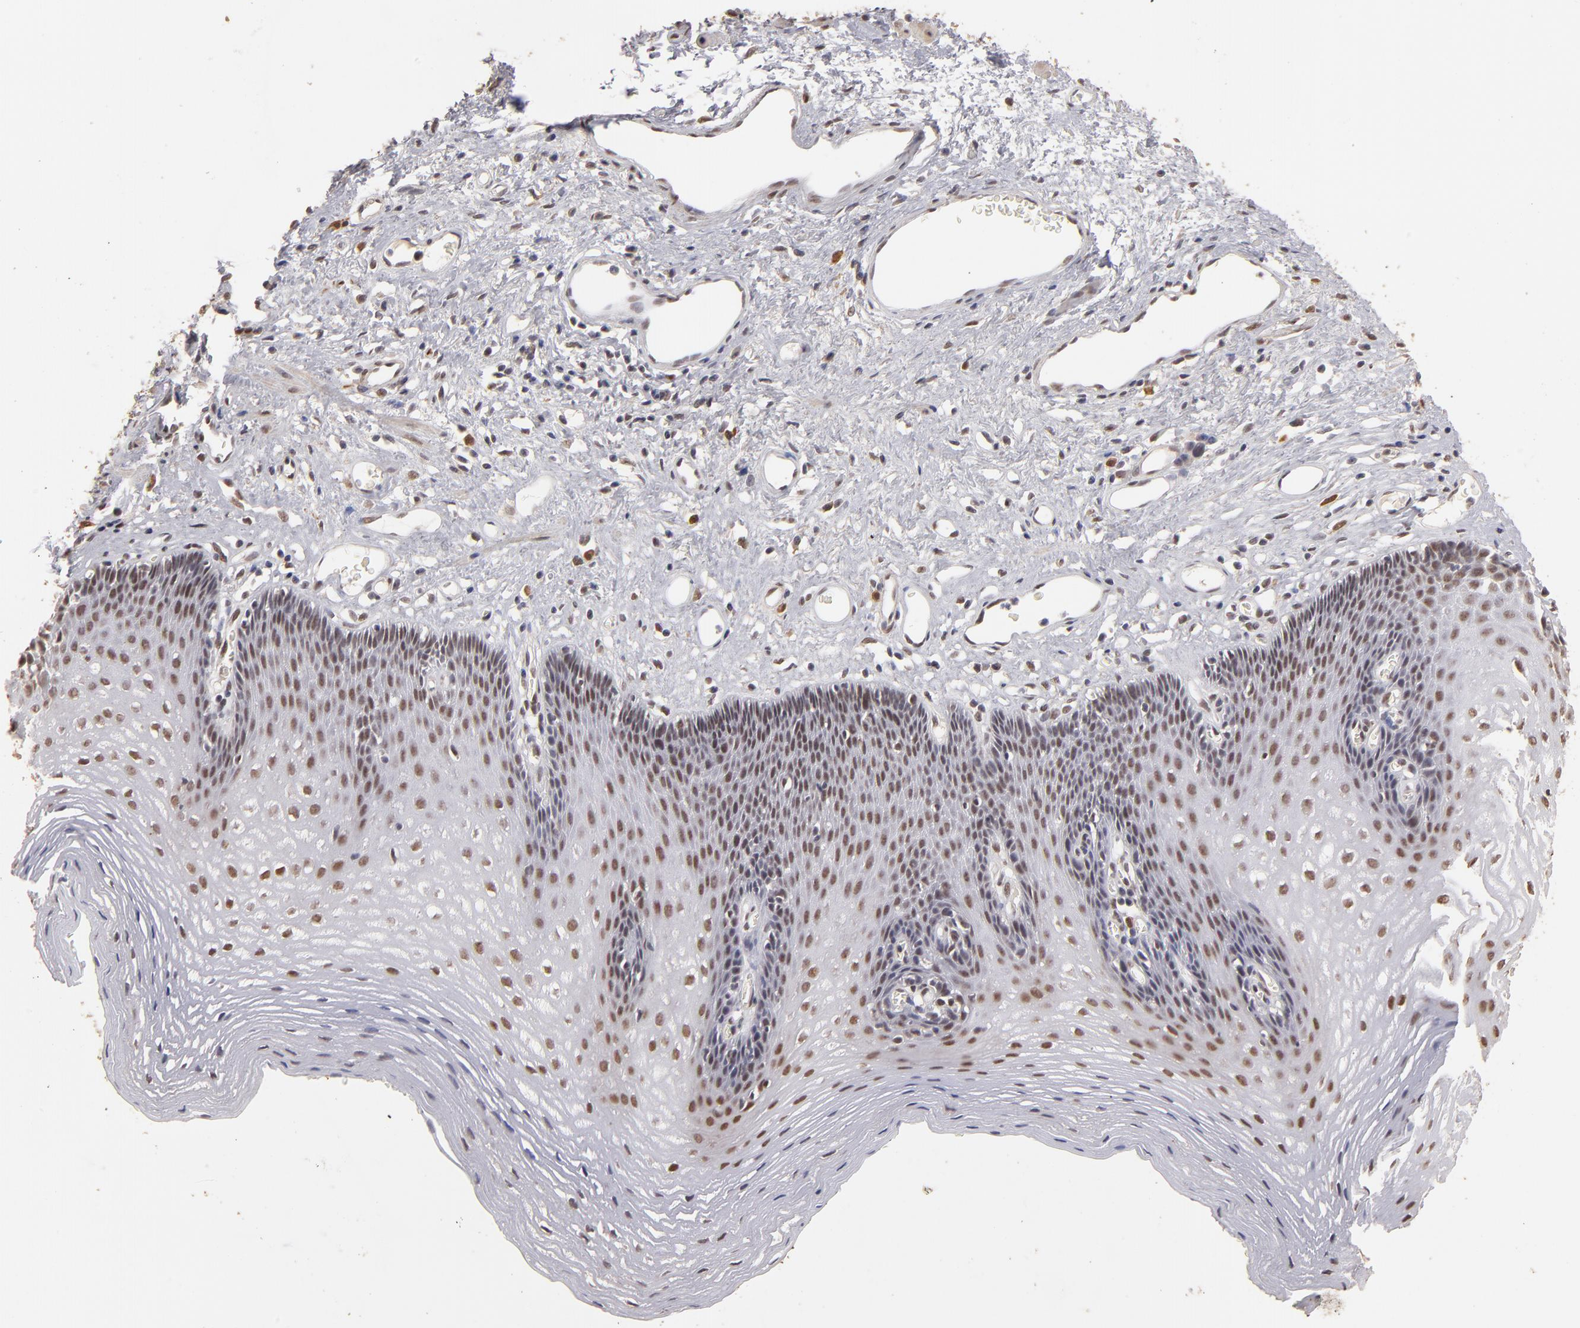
{"staining": {"intensity": "moderate", "quantity": ">75%", "location": "nuclear"}, "tissue": "esophagus", "cell_type": "Squamous epithelial cells", "image_type": "normal", "snomed": [{"axis": "morphology", "description": "Normal tissue, NOS"}, {"axis": "topography", "description": "Esophagus"}], "caption": "An immunohistochemistry (IHC) histopathology image of normal tissue is shown. Protein staining in brown labels moderate nuclear positivity in esophagus within squamous epithelial cells. The staining was performed using DAB to visualize the protein expression in brown, while the nuclei were stained in blue with hematoxylin (Magnification: 20x).", "gene": "CLOCK", "patient": {"sex": "female", "age": 70}}